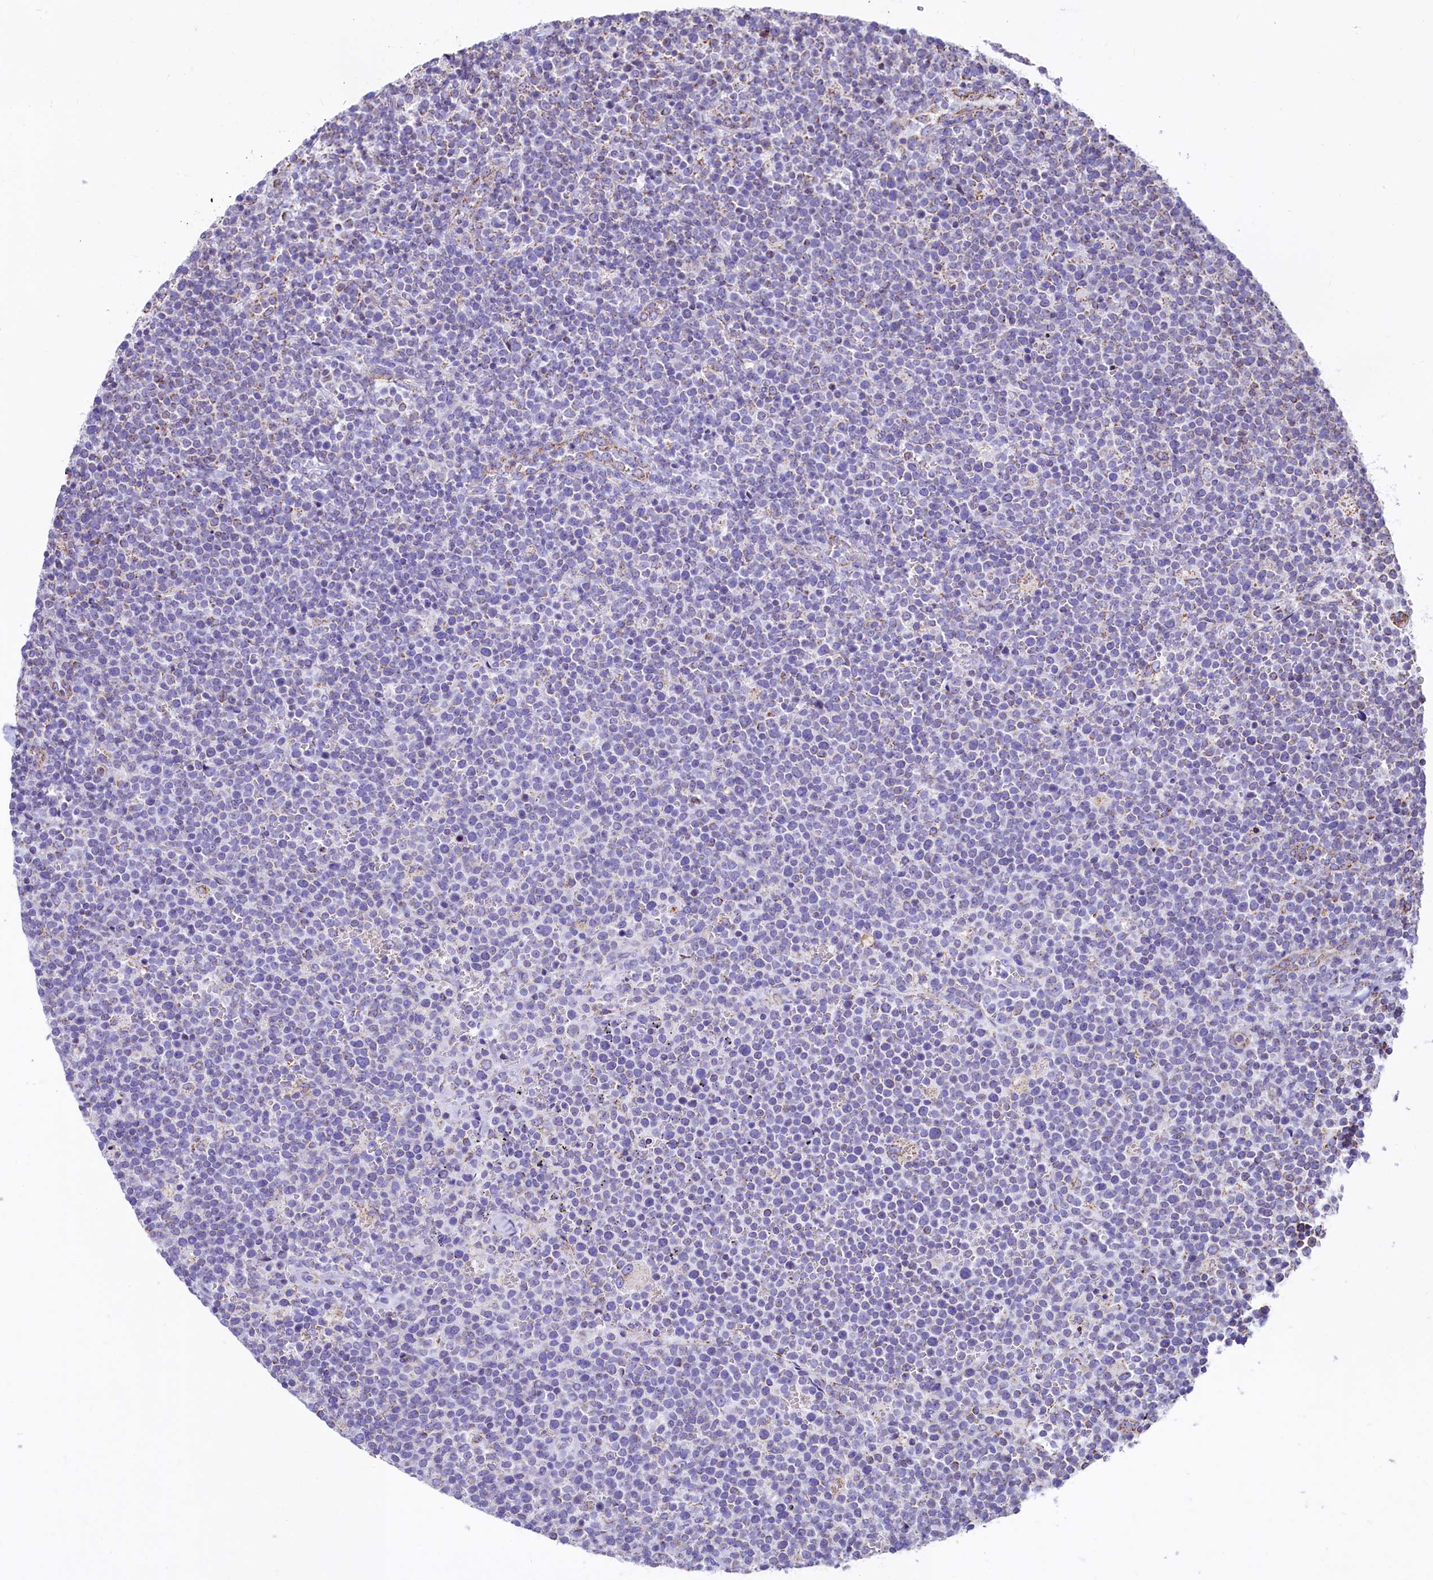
{"staining": {"intensity": "negative", "quantity": "none", "location": "none"}, "tissue": "lymphoma", "cell_type": "Tumor cells", "image_type": "cancer", "snomed": [{"axis": "morphology", "description": "Malignant lymphoma, non-Hodgkin's type, High grade"}, {"axis": "topography", "description": "Lymph node"}], "caption": "Immunohistochemistry (IHC) photomicrograph of neoplastic tissue: human lymphoma stained with DAB (3,3'-diaminobenzidine) demonstrates no significant protein expression in tumor cells.", "gene": "VWCE", "patient": {"sex": "male", "age": 61}}